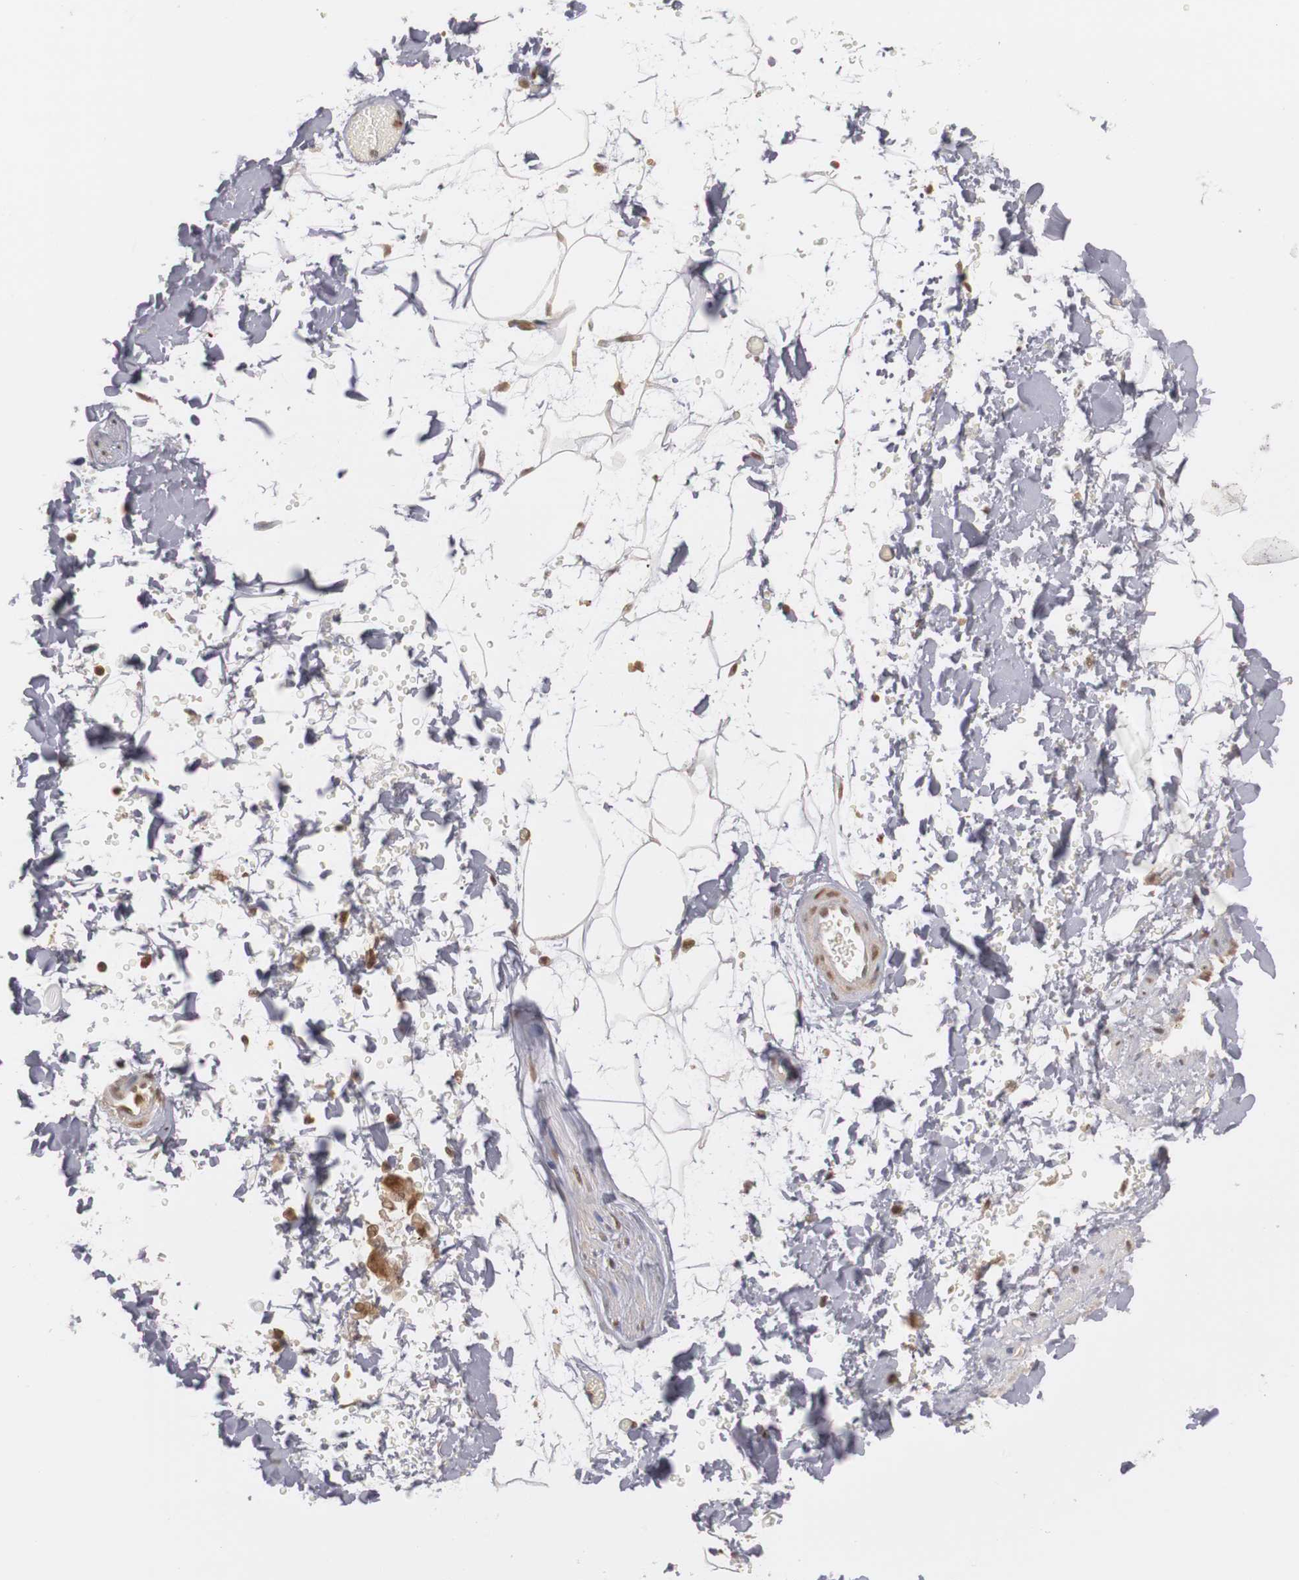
{"staining": {"intensity": "moderate", "quantity": ">75%", "location": "nuclear"}, "tissue": "adipose tissue", "cell_type": "Adipocytes", "image_type": "normal", "snomed": [{"axis": "morphology", "description": "Normal tissue, NOS"}, {"axis": "topography", "description": "Soft tissue"}], "caption": "IHC staining of normal adipose tissue, which displays medium levels of moderate nuclear positivity in approximately >75% of adipocytes indicating moderate nuclear protein positivity. The staining was performed using DAB (3,3'-diaminobenzidine) (brown) for protein detection and nuclei were counterstained in hematoxylin (blue).", "gene": "PLEKHA1", "patient": {"sex": "male", "age": 72}}